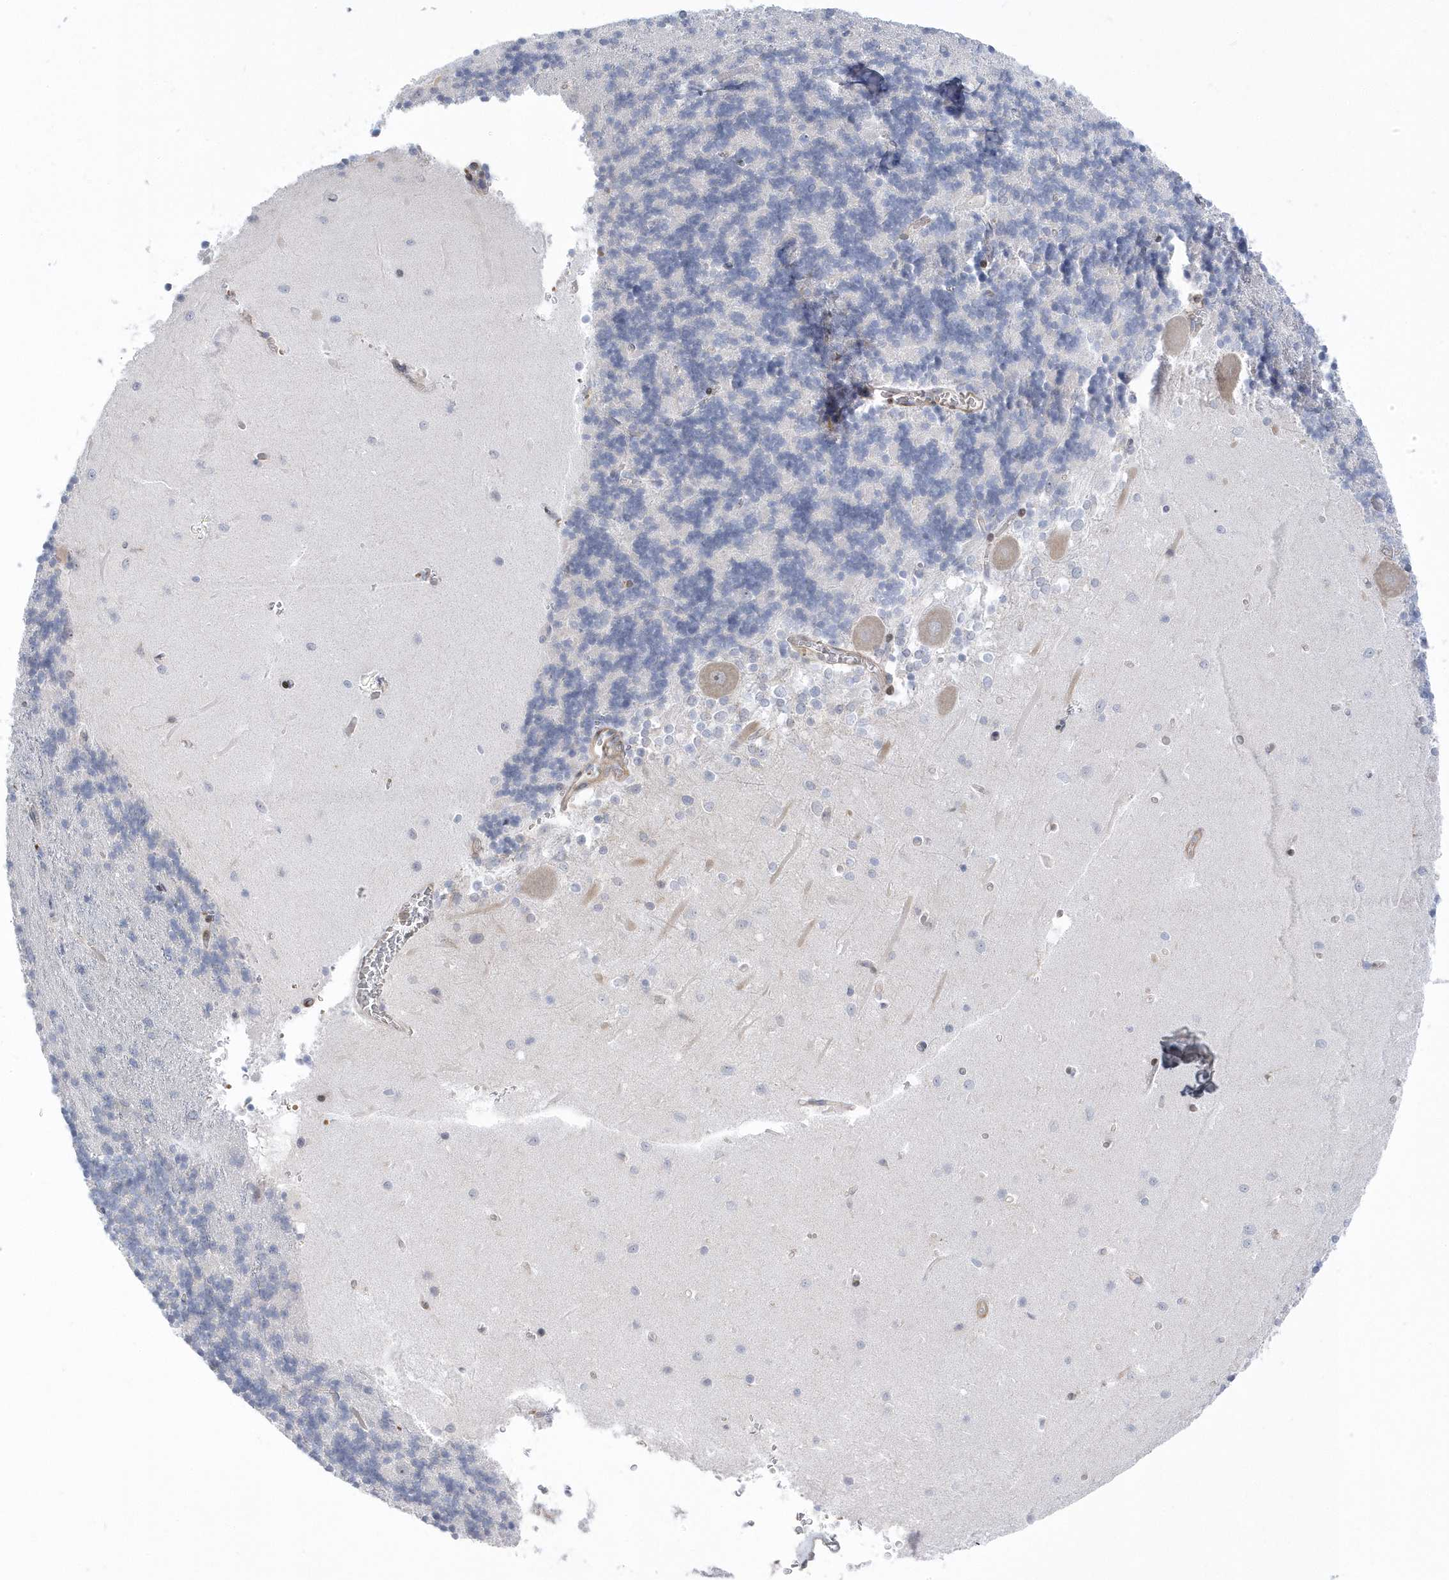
{"staining": {"intensity": "negative", "quantity": "none", "location": "none"}, "tissue": "cerebellum", "cell_type": "Cells in granular layer", "image_type": "normal", "snomed": [{"axis": "morphology", "description": "Normal tissue, NOS"}, {"axis": "topography", "description": "Cerebellum"}], "caption": "The IHC image has no significant staining in cells in granular layer of cerebellum.", "gene": "MAP7D3", "patient": {"sex": "male", "age": 37}}